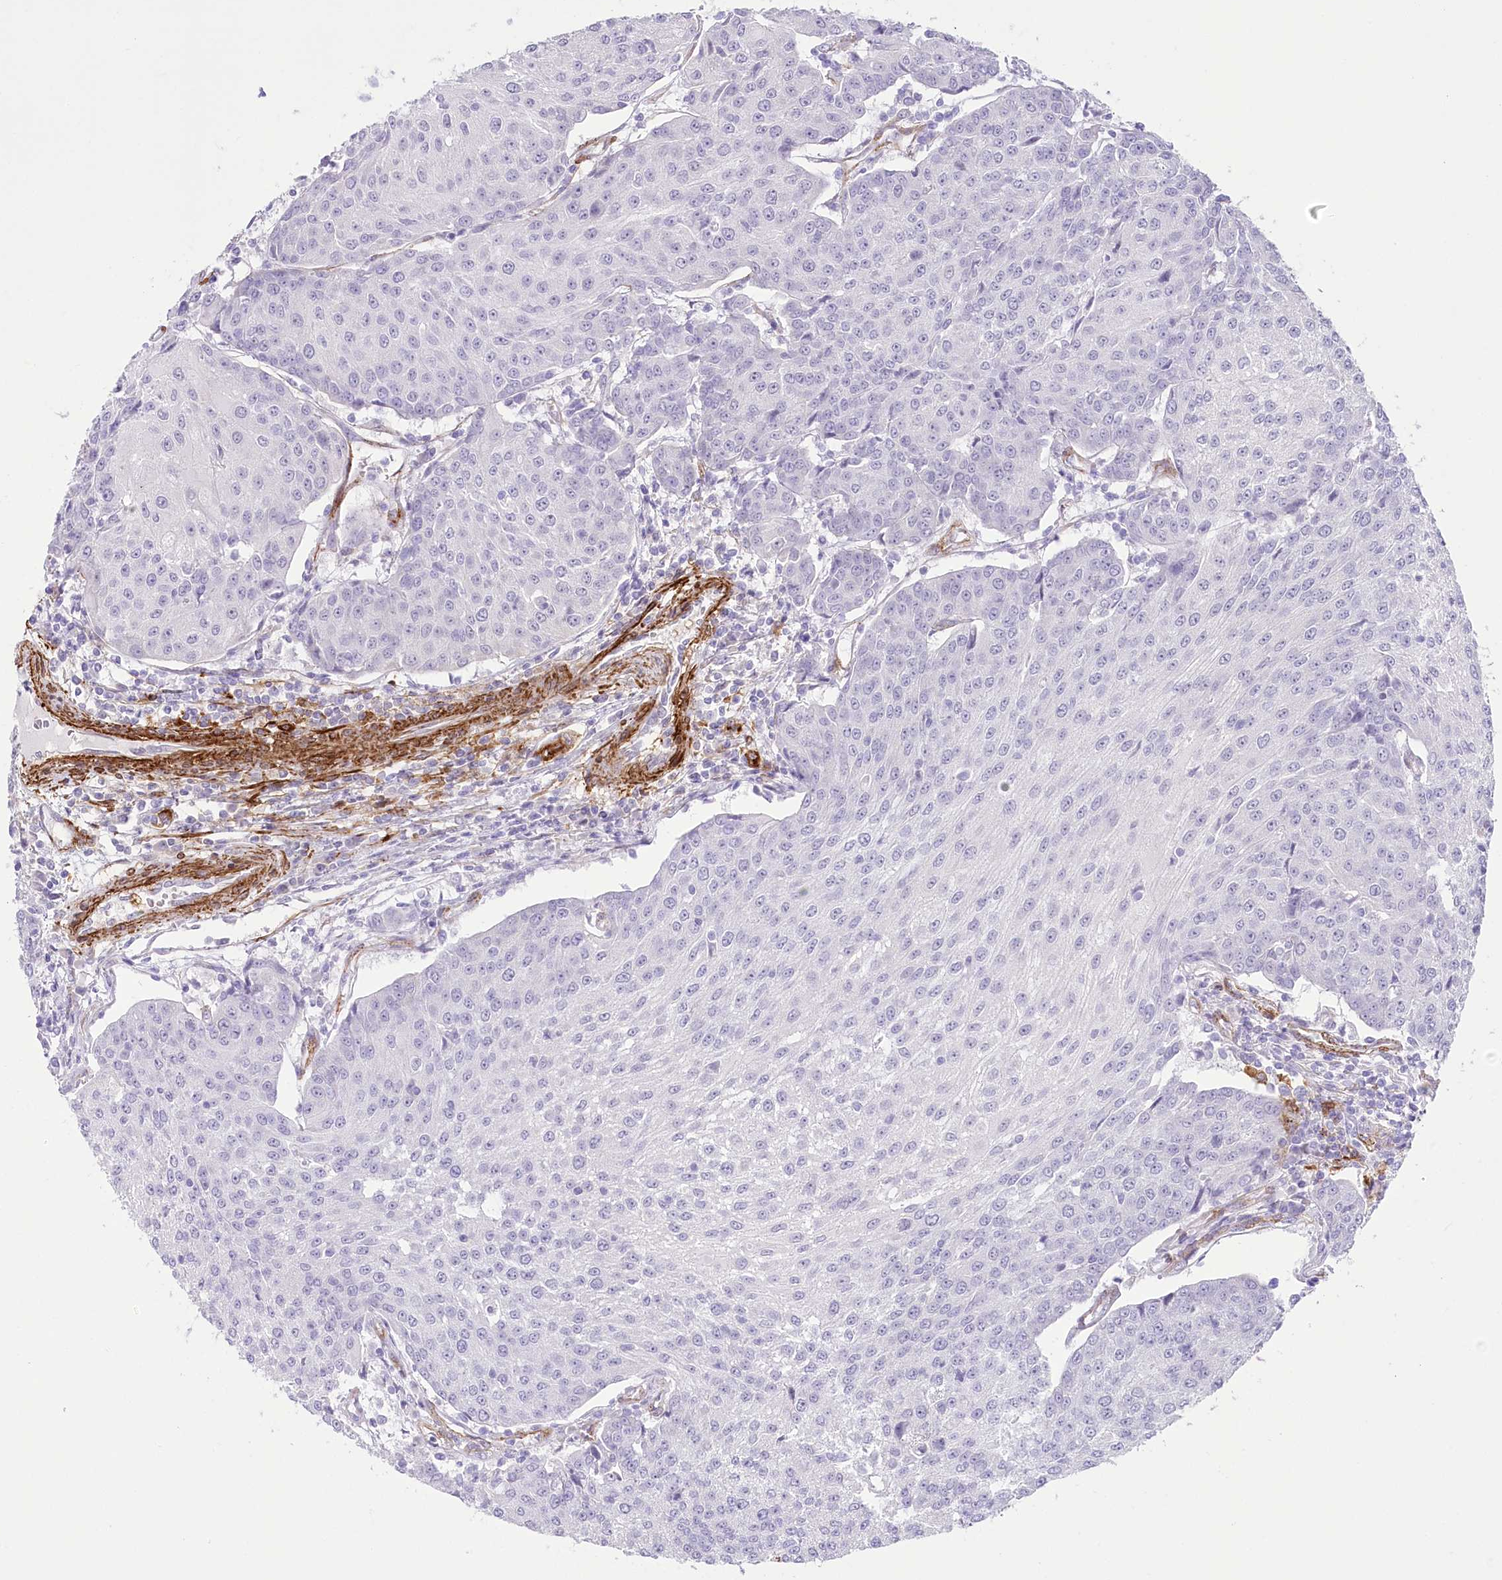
{"staining": {"intensity": "negative", "quantity": "none", "location": "none"}, "tissue": "urothelial cancer", "cell_type": "Tumor cells", "image_type": "cancer", "snomed": [{"axis": "morphology", "description": "Urothelial carcinoma, High grade"}, {"axis": "topography", "description": "Urinary bladder"}], "caption": "Immunohistochemical staining of human high-grade urothelial carcinoma displays no significant positivity in tumor cells.", "gene": "SYNPO2", "patient": {"sex": "female", "age": 85}}